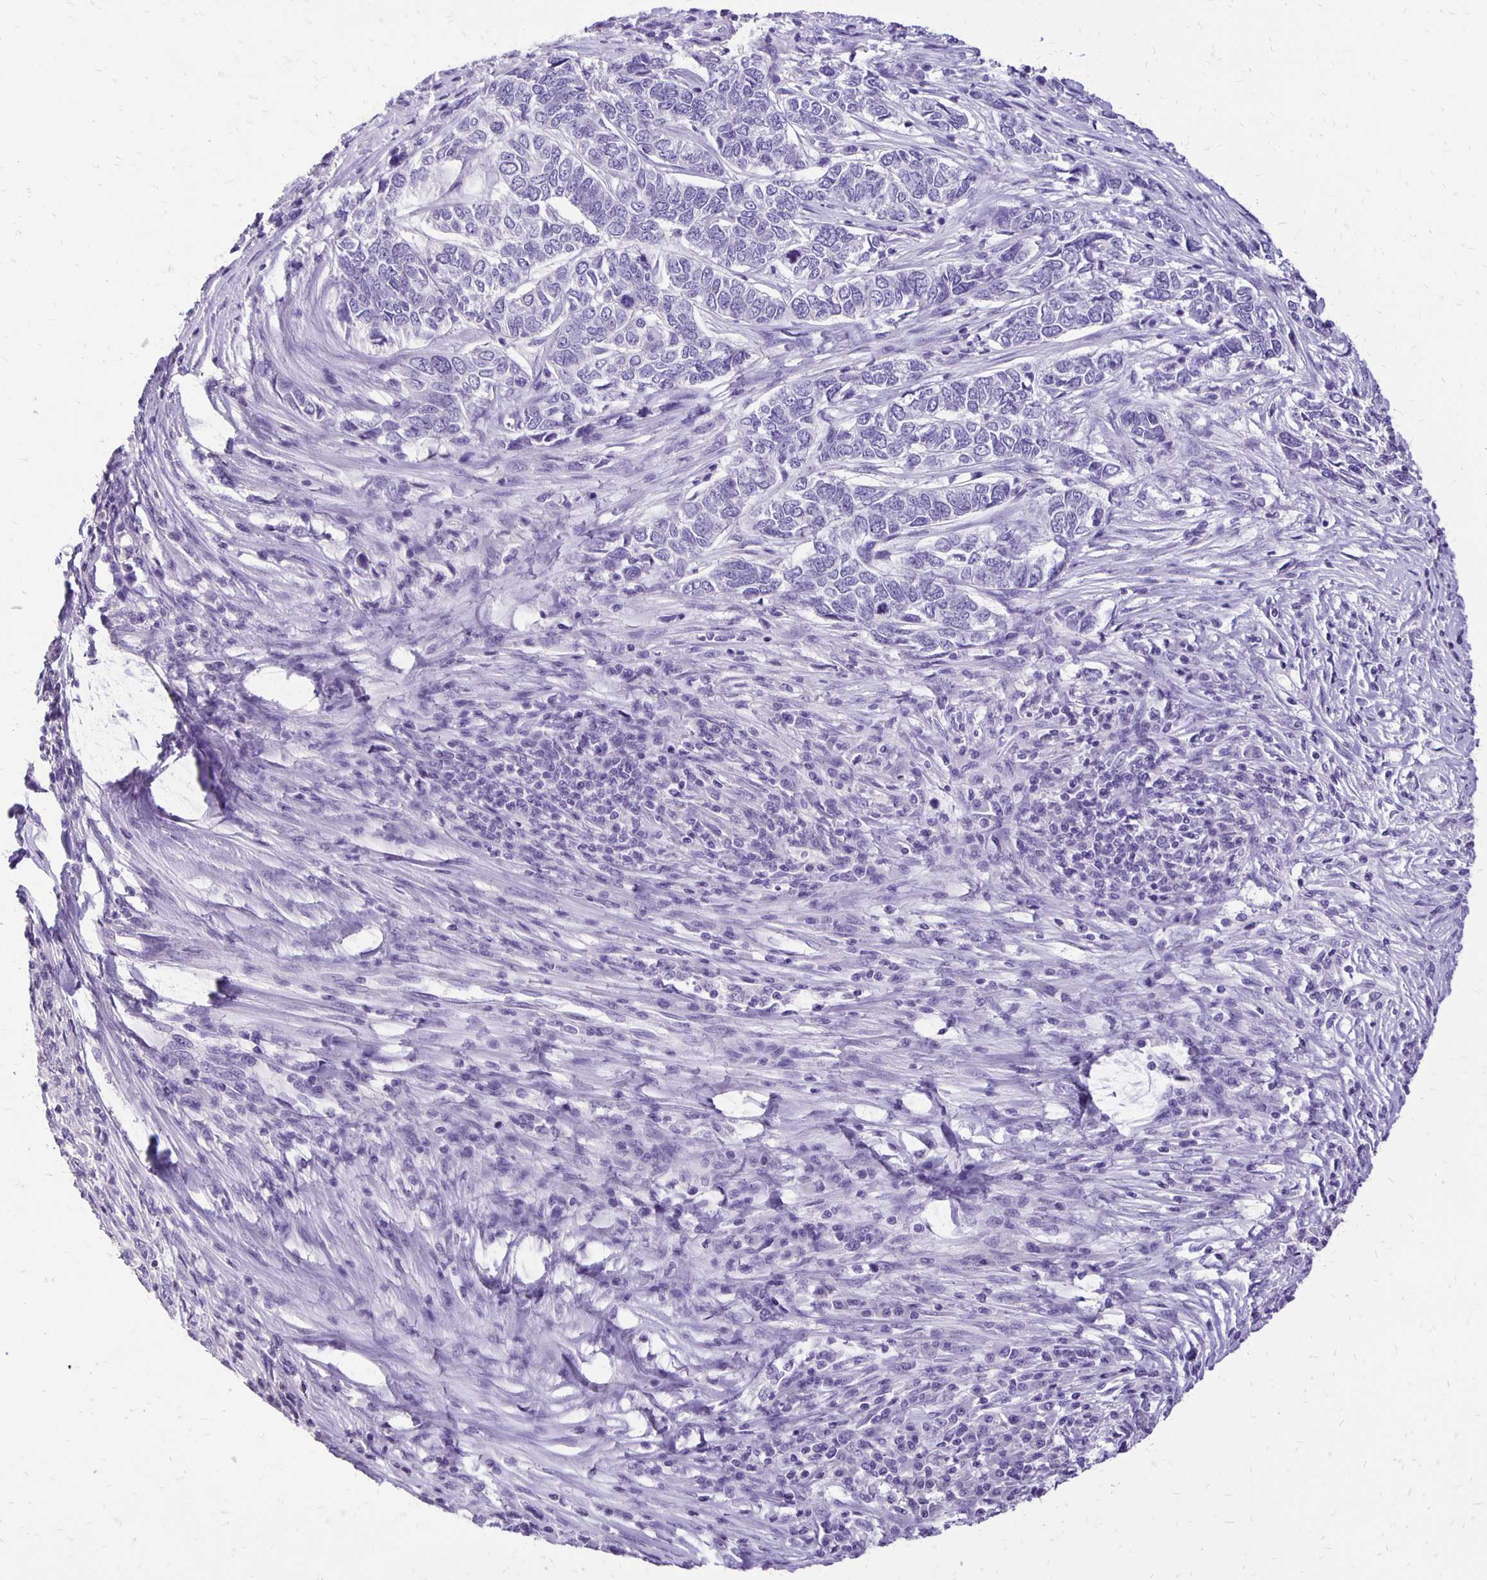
{"staining": {"intensity": "negative", "quantity": "none", "location": "none"}, "tissue": "skin cancer", "cell_type": "Tumor cells", "image_type": "cancer", "snomed": [{"axis": "morphology", "description": "Basal cell carcinoma"}, {"axis": "topography", "description": "Skin"}], "caption": "Micrograph shows no protein positivity in tumor cells of skin cancer tissue. (DAB immunohistochemistry (IHC), high magnification).", "gene": "ANKRD45", "patient": {"sex": "female", "age": 65}}